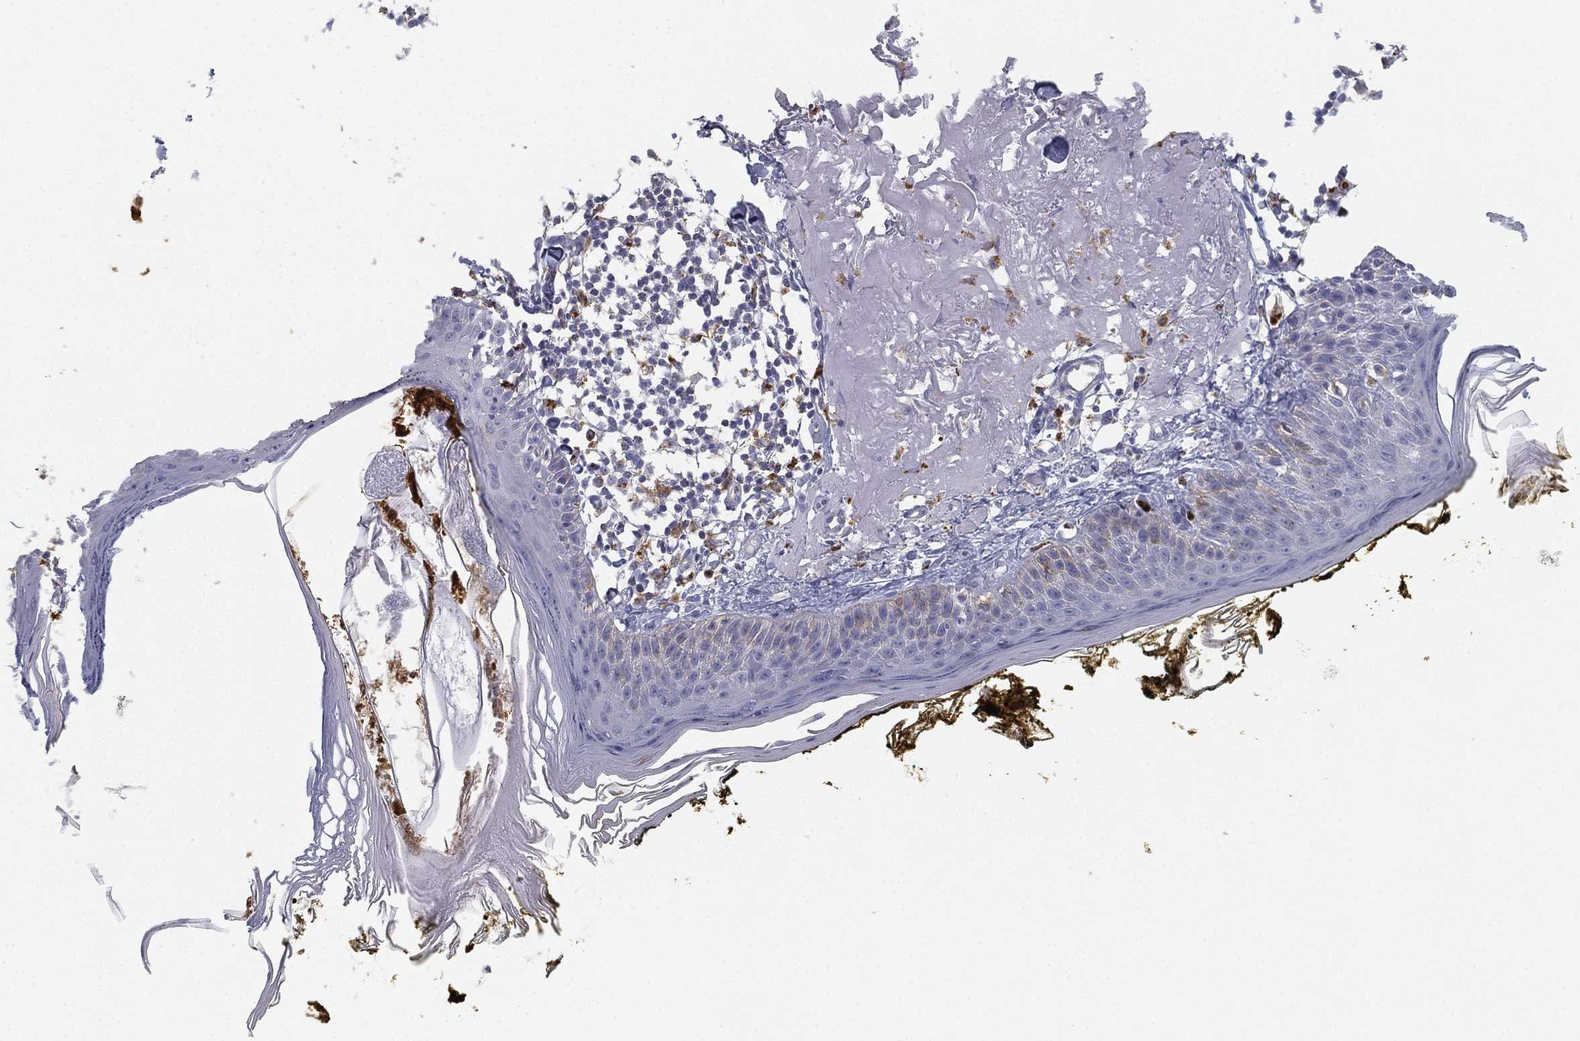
{"staining": {"intensity": "negative", "quantity": "none", "location": "none"}, "tissue": "skin", "cell_type": "Fibroblasts", "image_type": "normal", "snomed": [{"axis": "morphology", "description": "Normal tissue, NOS"}, {"axis": "topography", "description": "Skin"}], "caption": "High magnification brightfield microscopy of unremarkable skin stained with DAB (3,3'-diaminobenzidine) (brown) and counterstained with hematoxylin (blue): fibroblasts show no significant positivity.", "gene": "NPC2", "patient": {"sex": "male", "age": 76}}